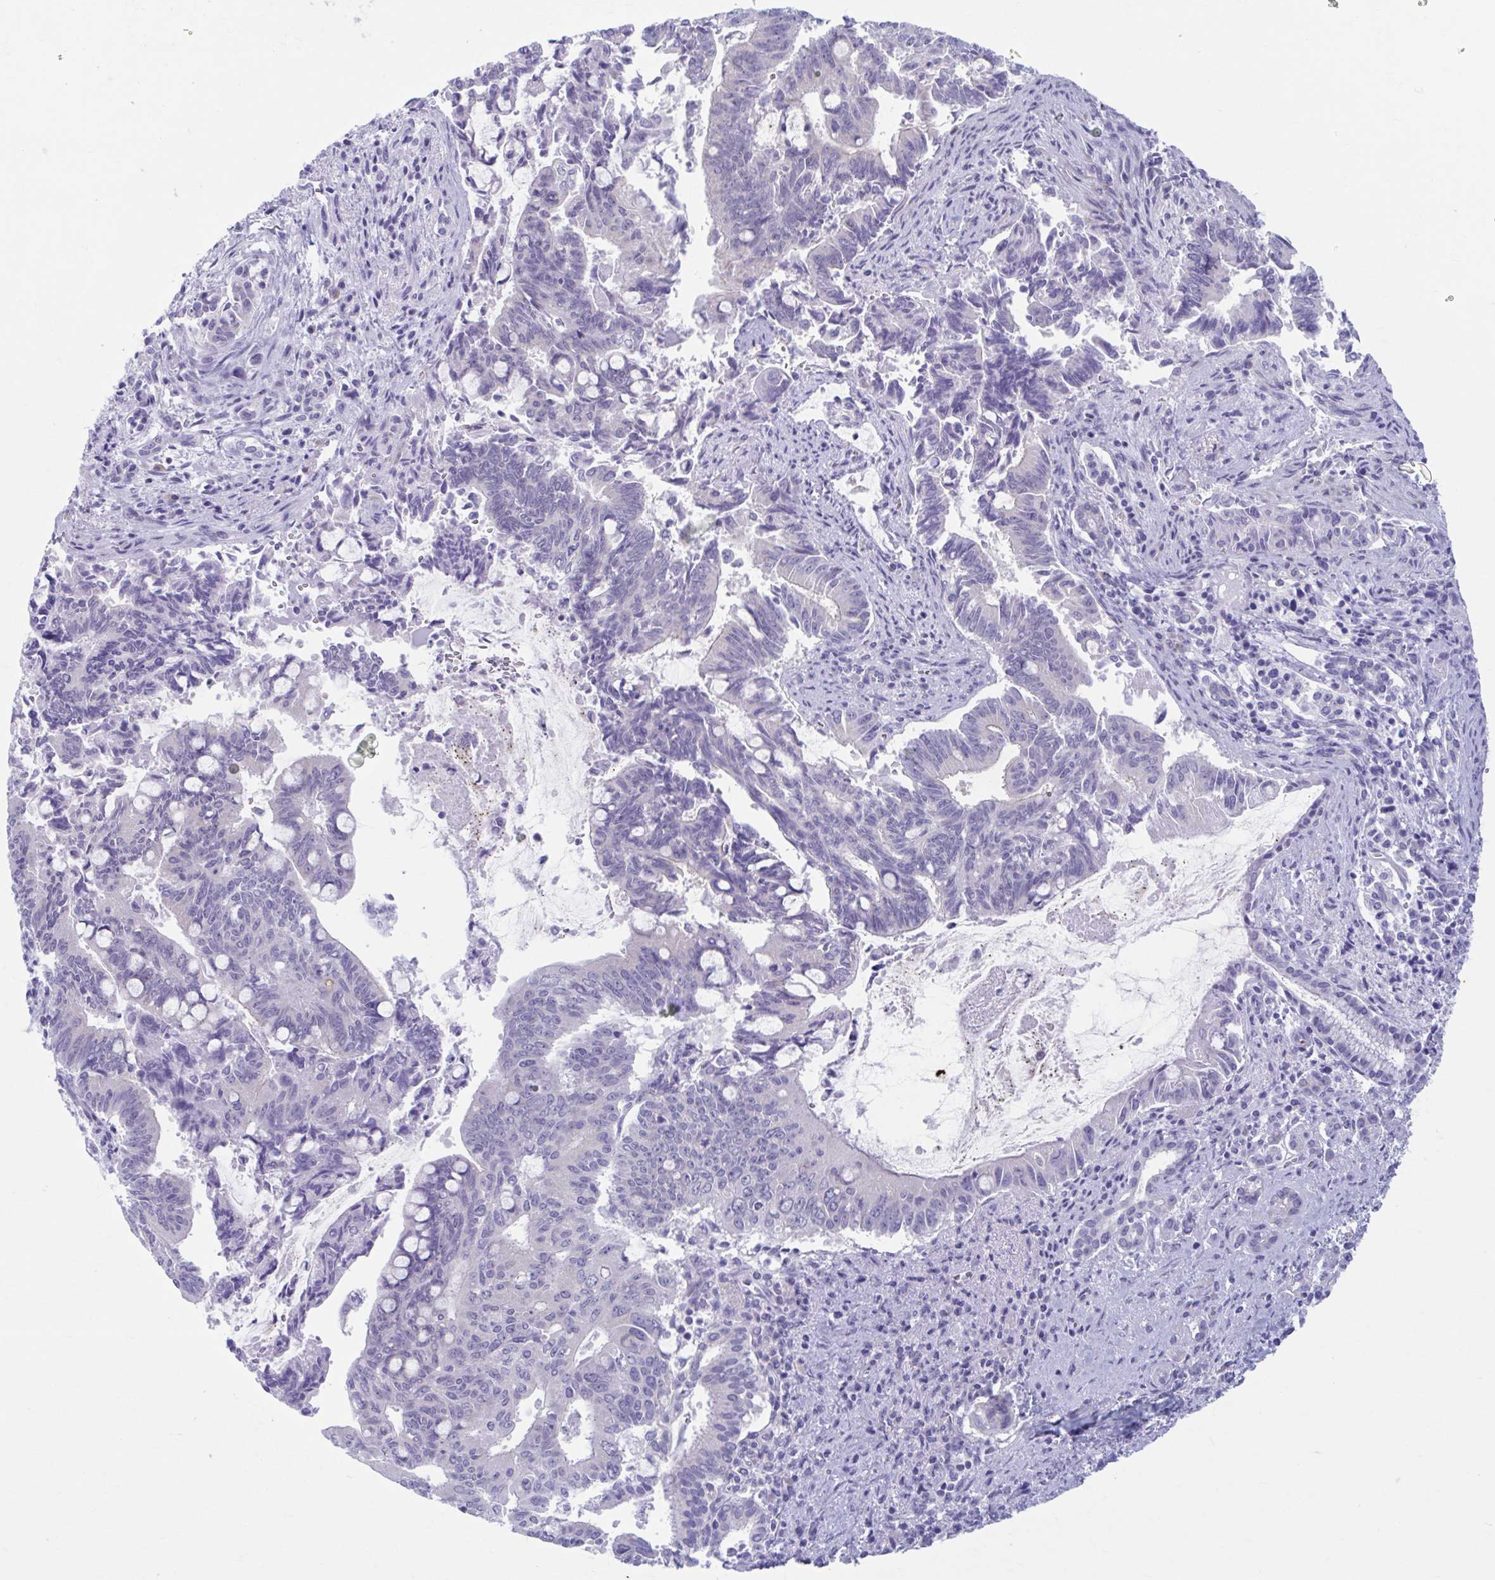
{"staining": {"intensity": "negative", "quantity": "none", "location": "none"}, "tissue": "pancreatic cancer", "cell_type": "Tumor cells", "image_type": "cancer", "snomed": [{"axis": "morphology", "description": "Adenocarcinoma, NOS"}, {"axis": "topography", "description": "Pancreas"}], "caption": "Pancreatic adenocarcinoma was stained to show a protein in brown. There is no significant positivity in tumor cells.", "gene": "CCDC105", "patient": {"sex": "male", "age": 68}}